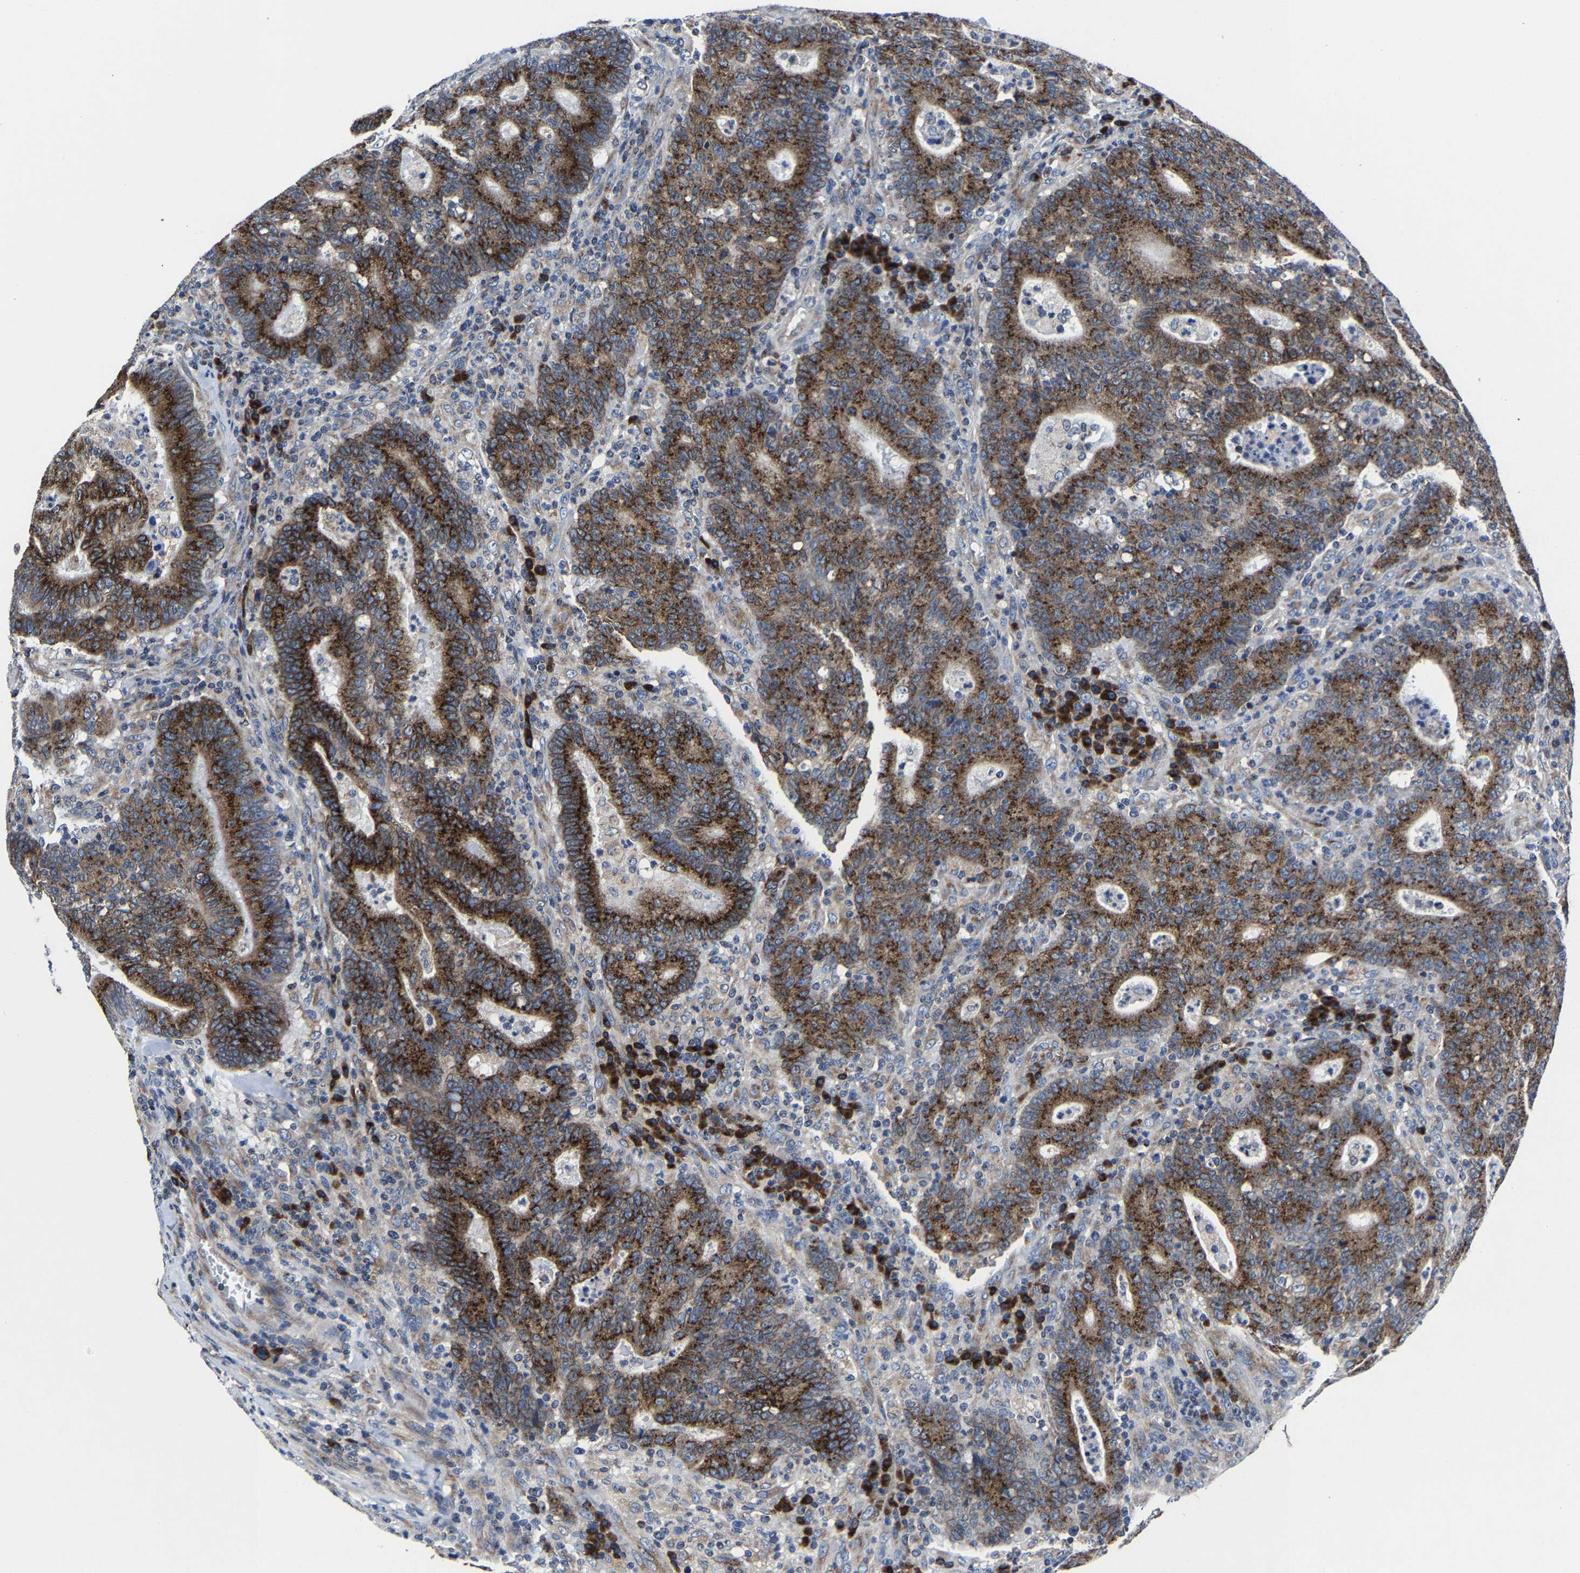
{"staining": {"intensity": "strong", "quantity": ">75%", "location": "cytoplasmic/membranous"}, "tissue": "colorectal cancer", "cell_type": "Tumor cells", "image_type": "cancer", "snomed": [{"axis": "morphology", "description": "Adenocarcinoma, NOS"}, {"axis": "topography", "description": "Colon"}], "caption": "IHC histopathology image of neoplastic tissue: colorectal cancer stained using immunohistochemistry (IHC) demonstrates high levels of strong protein expression localized specifically in the cytoplasmic/membranous of tumor cells, appearing as a cytoplasmic/membranous brown color.", "gene": "EBAG9", "patient": {"sex": "female", "age": 75}}